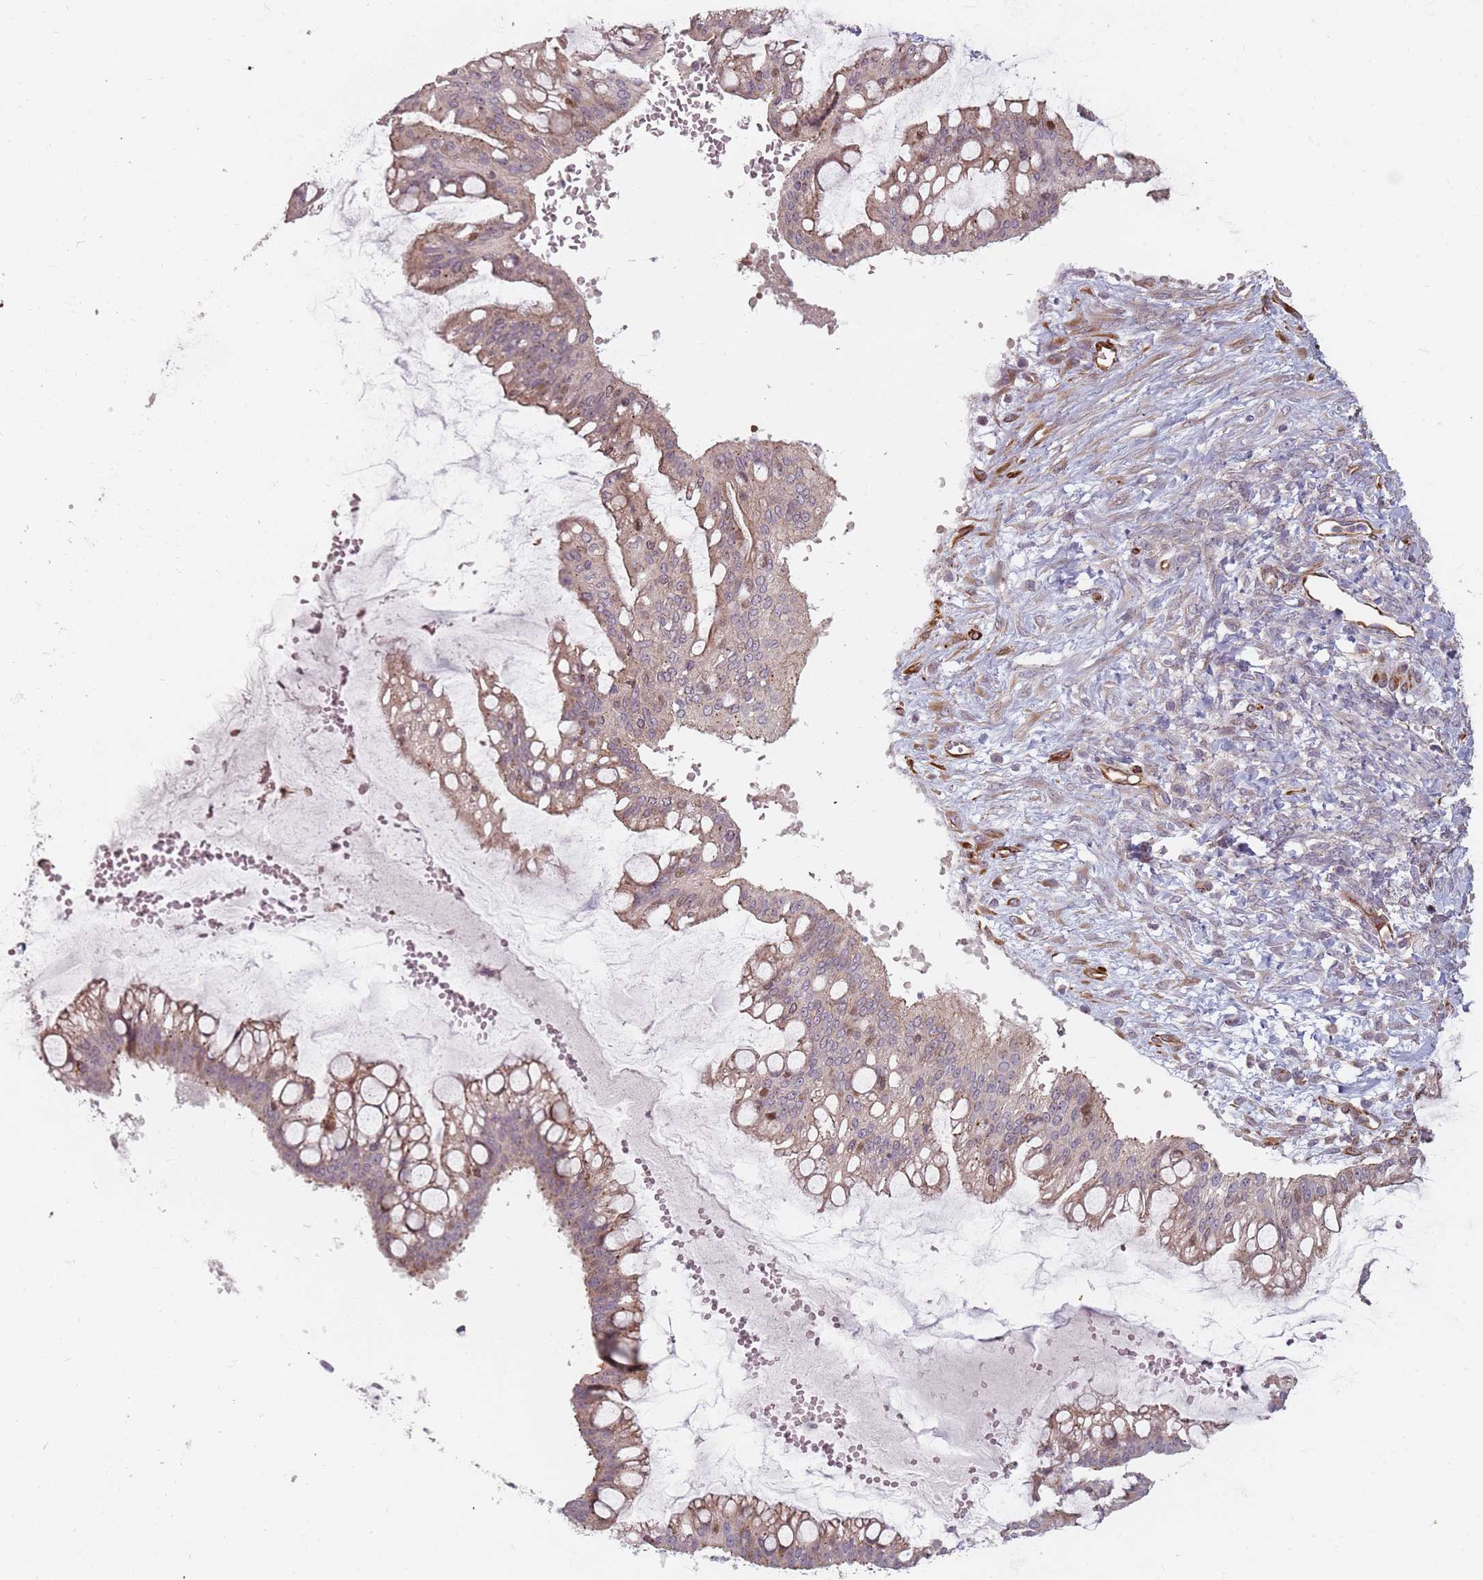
{"staining": {"intensity": "weak", "quantity": ">75%", "location": "cytoplasmic/membranous"}, "tissue": "ovarian cancer", "cell_type": "Tumor cells", "image_type": "cancer", "snomed": [{"axis": "morphology", "description": "Cystadenocarcinoma, mucinous, NOS"}, {"axis": "topography", "description": "Ovary"}], "caption": "Ovarian cancer tissue exhibits weak cytoplasmic/membranous staining in approximately >75% of tumor cells, visualized by immunohistochemistry.", "gene": "GAS2L3", "patient": {"sex": "female", "age": 73}}